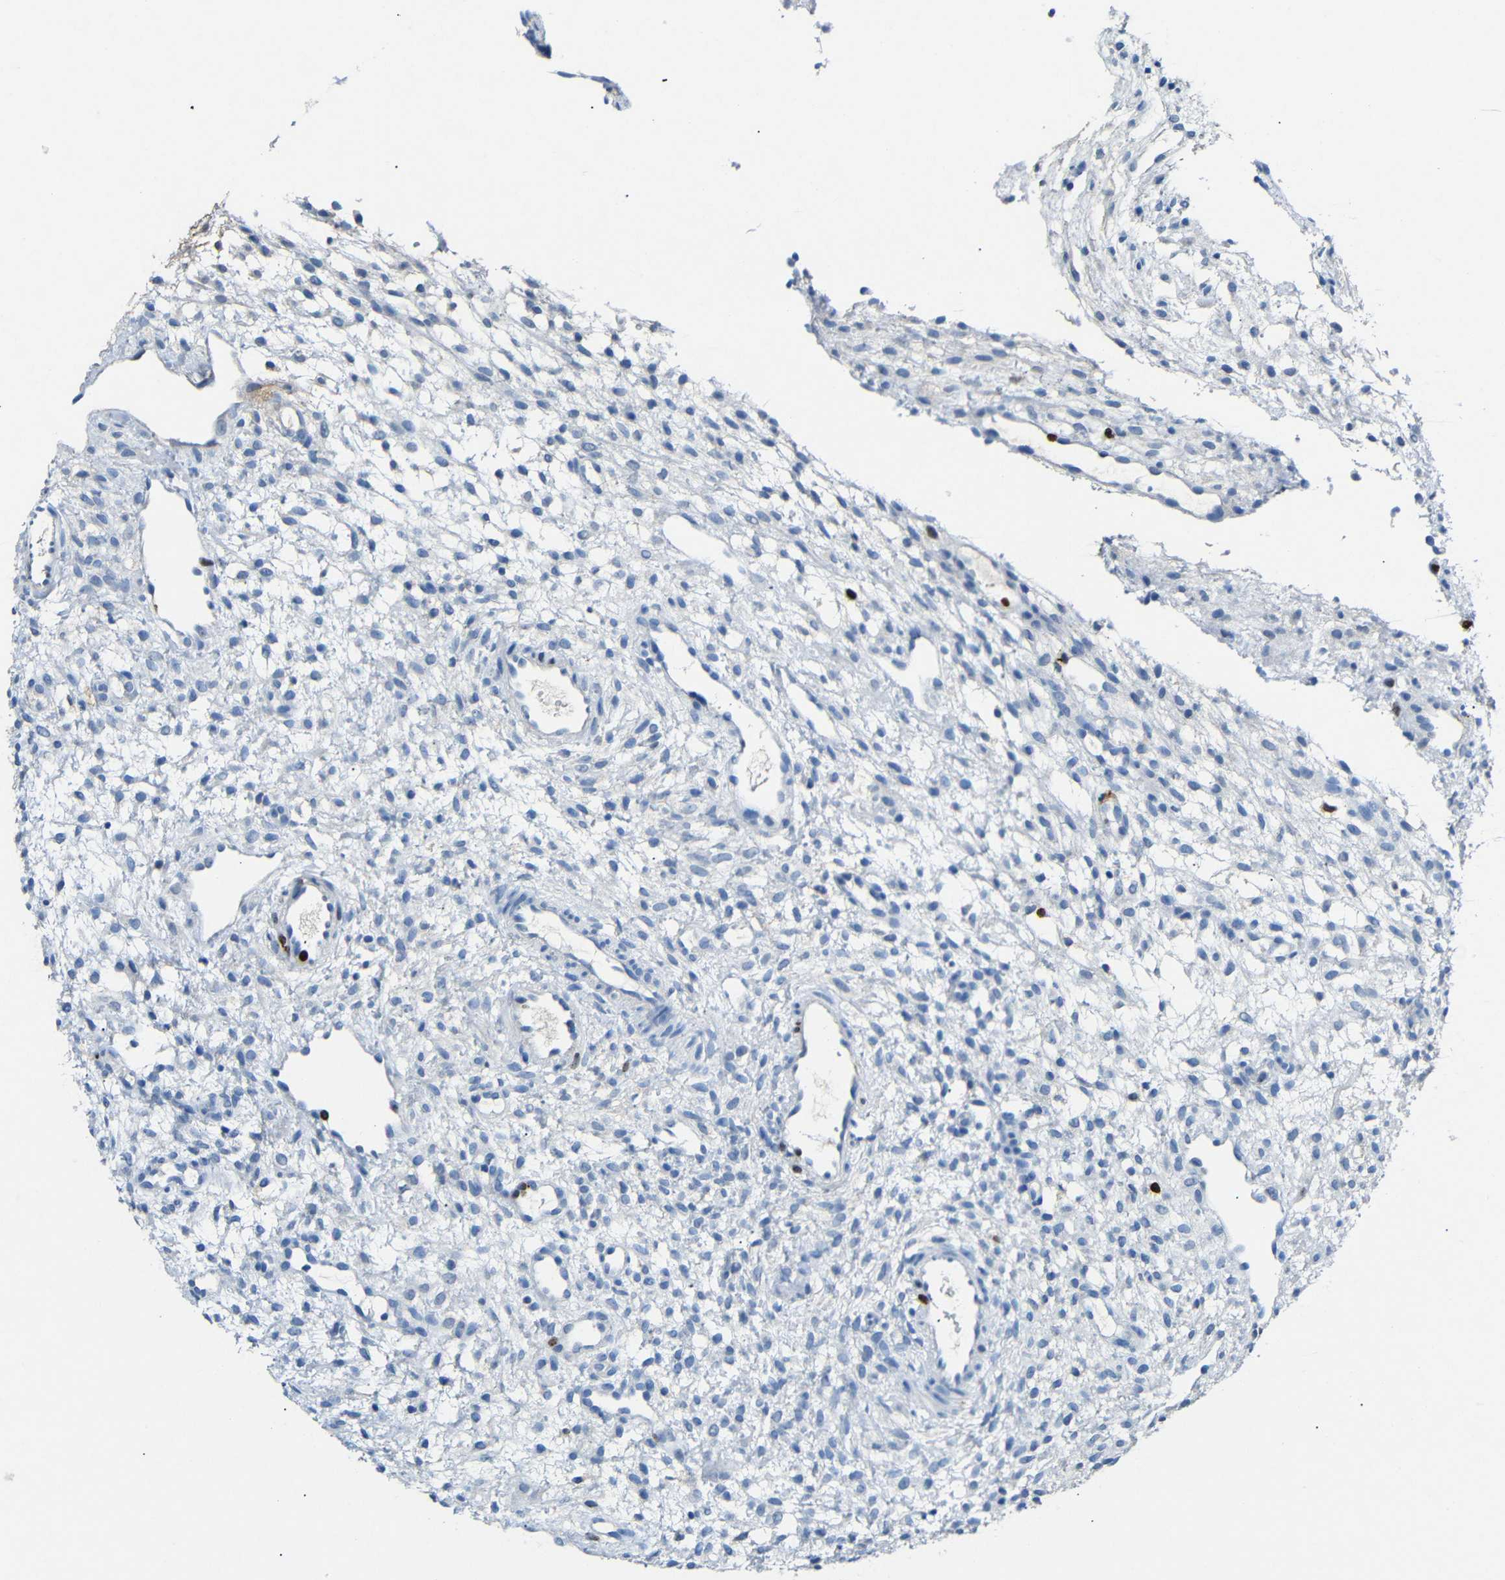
{"staining": {"intensity": "negative", "quantity": "none", "location": "none"}, "tissue": "ovary", "cell_type": "Ovarian stroma cells", "image_type": "normal", "snomed": [{"axis": "morphology", "description": "Normal tissue, NOS"}, {"axis": "morphology", "description": "Cyst, NOS"}, {"axis": "topography", "description": "Ovary"}], "caption": "High magnification brightfield microscopy of unremarkable ovary stained with DAB (brown) and counterstained with hematoxylin (blue): ovarian stroma cells show no significant expression. Brightfield microscopy of IHC stained with DAB (brown) and hematoxylin (blue), captured at high magnification.", "gene": "INCENP", "patient": {"sex": "female", "age": 18}}